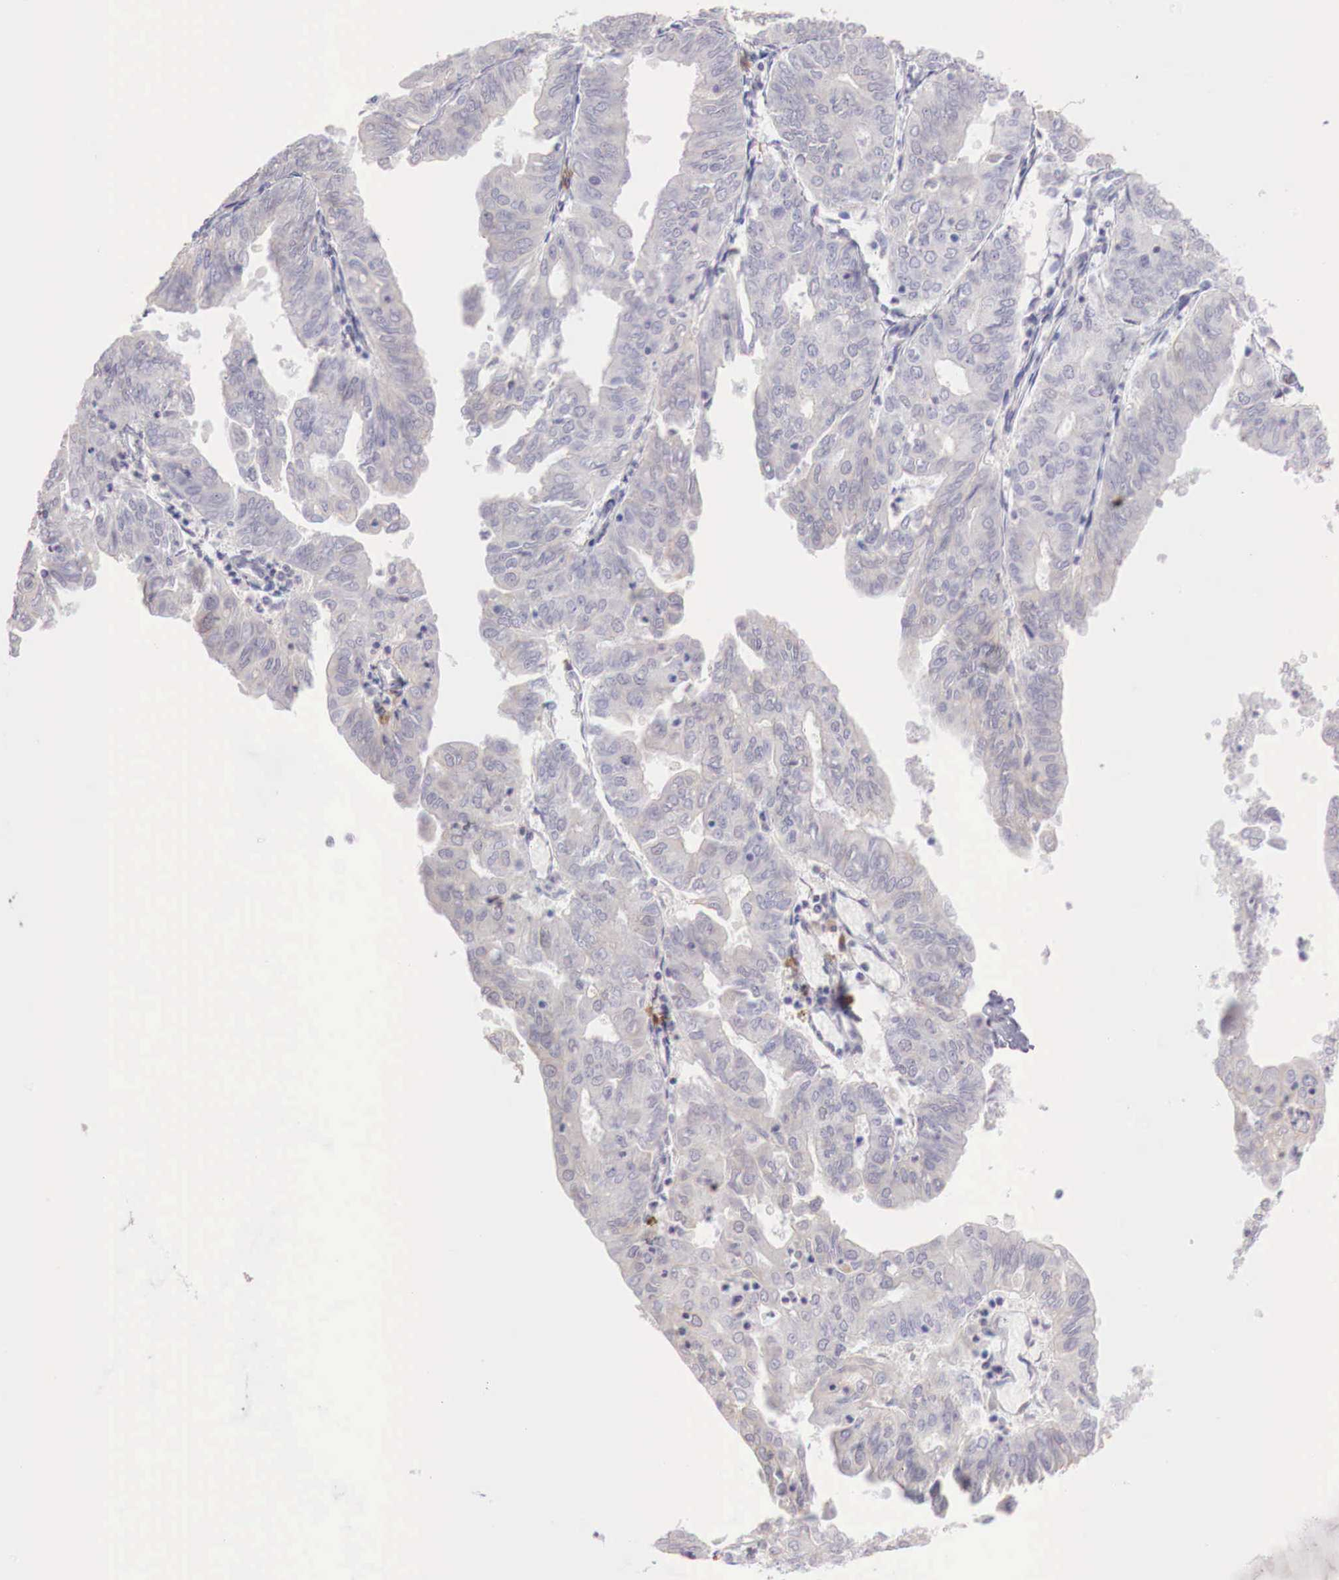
{"staining": {"intensity": "weak", "quantity": "<25%", "location": "cytoplasmic/membranous"}, "tissue": "endometrial cancer", "cell_type": "Tumor cells", "image_type": "cancer", "snomed": [{"axis": "morphology", "description": "Adenocarcinoma, NOS"}, {"axis": "topography", "description": "Endometrium"}], "caption": "Protein analysis of adenocarcinoma (endometrial) displays no significant staining in tumor cells.", "gene": "XPNPEP2", "patient": {"sex": "female", "age": 79}}